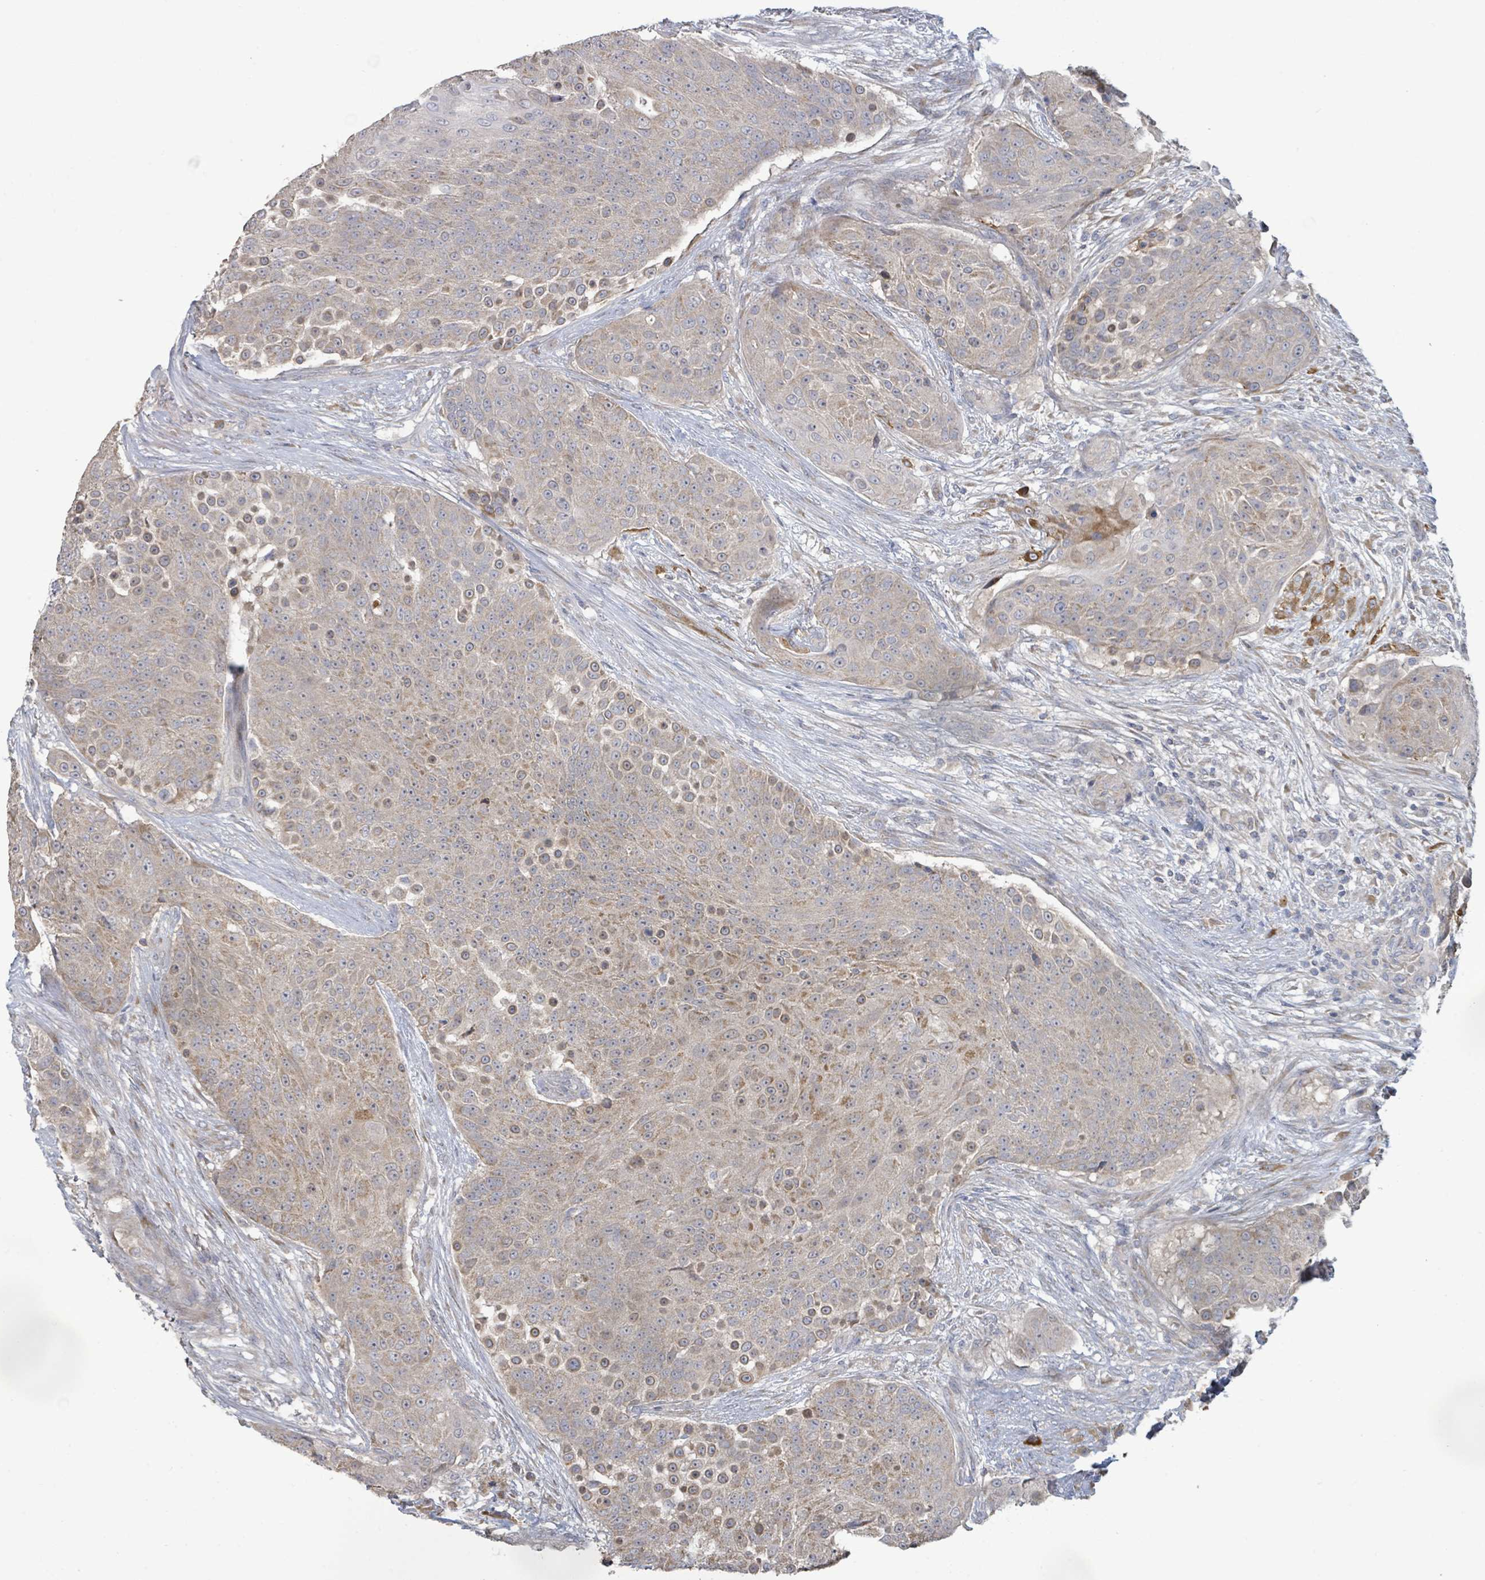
{"staining": {"intensity": "moderate", "quantity": "<25%", "location": "cytoplasmic/membranous"}, "tissue": "urothelial cancer", "cell_type": "Tumor cells", "image_type": "cancer", "snomed": [{"axis": "morphology", "description": "Urothelial carcinoma, High grade"}, {"axis": "topography", "description": "Urinary bladder"}], "caption": "Brown immunohistochemical staining in human urothelial cancer exhibits moderate cytoplasmic/membranous positivity in about <25% of tumor cells. (DAB (3,3'-diaminobenzidine) = brown stain, brightfield microscopy at high magnification).", "gene": "KCNS2", "patient": {"sex": "female", "age": 63}}